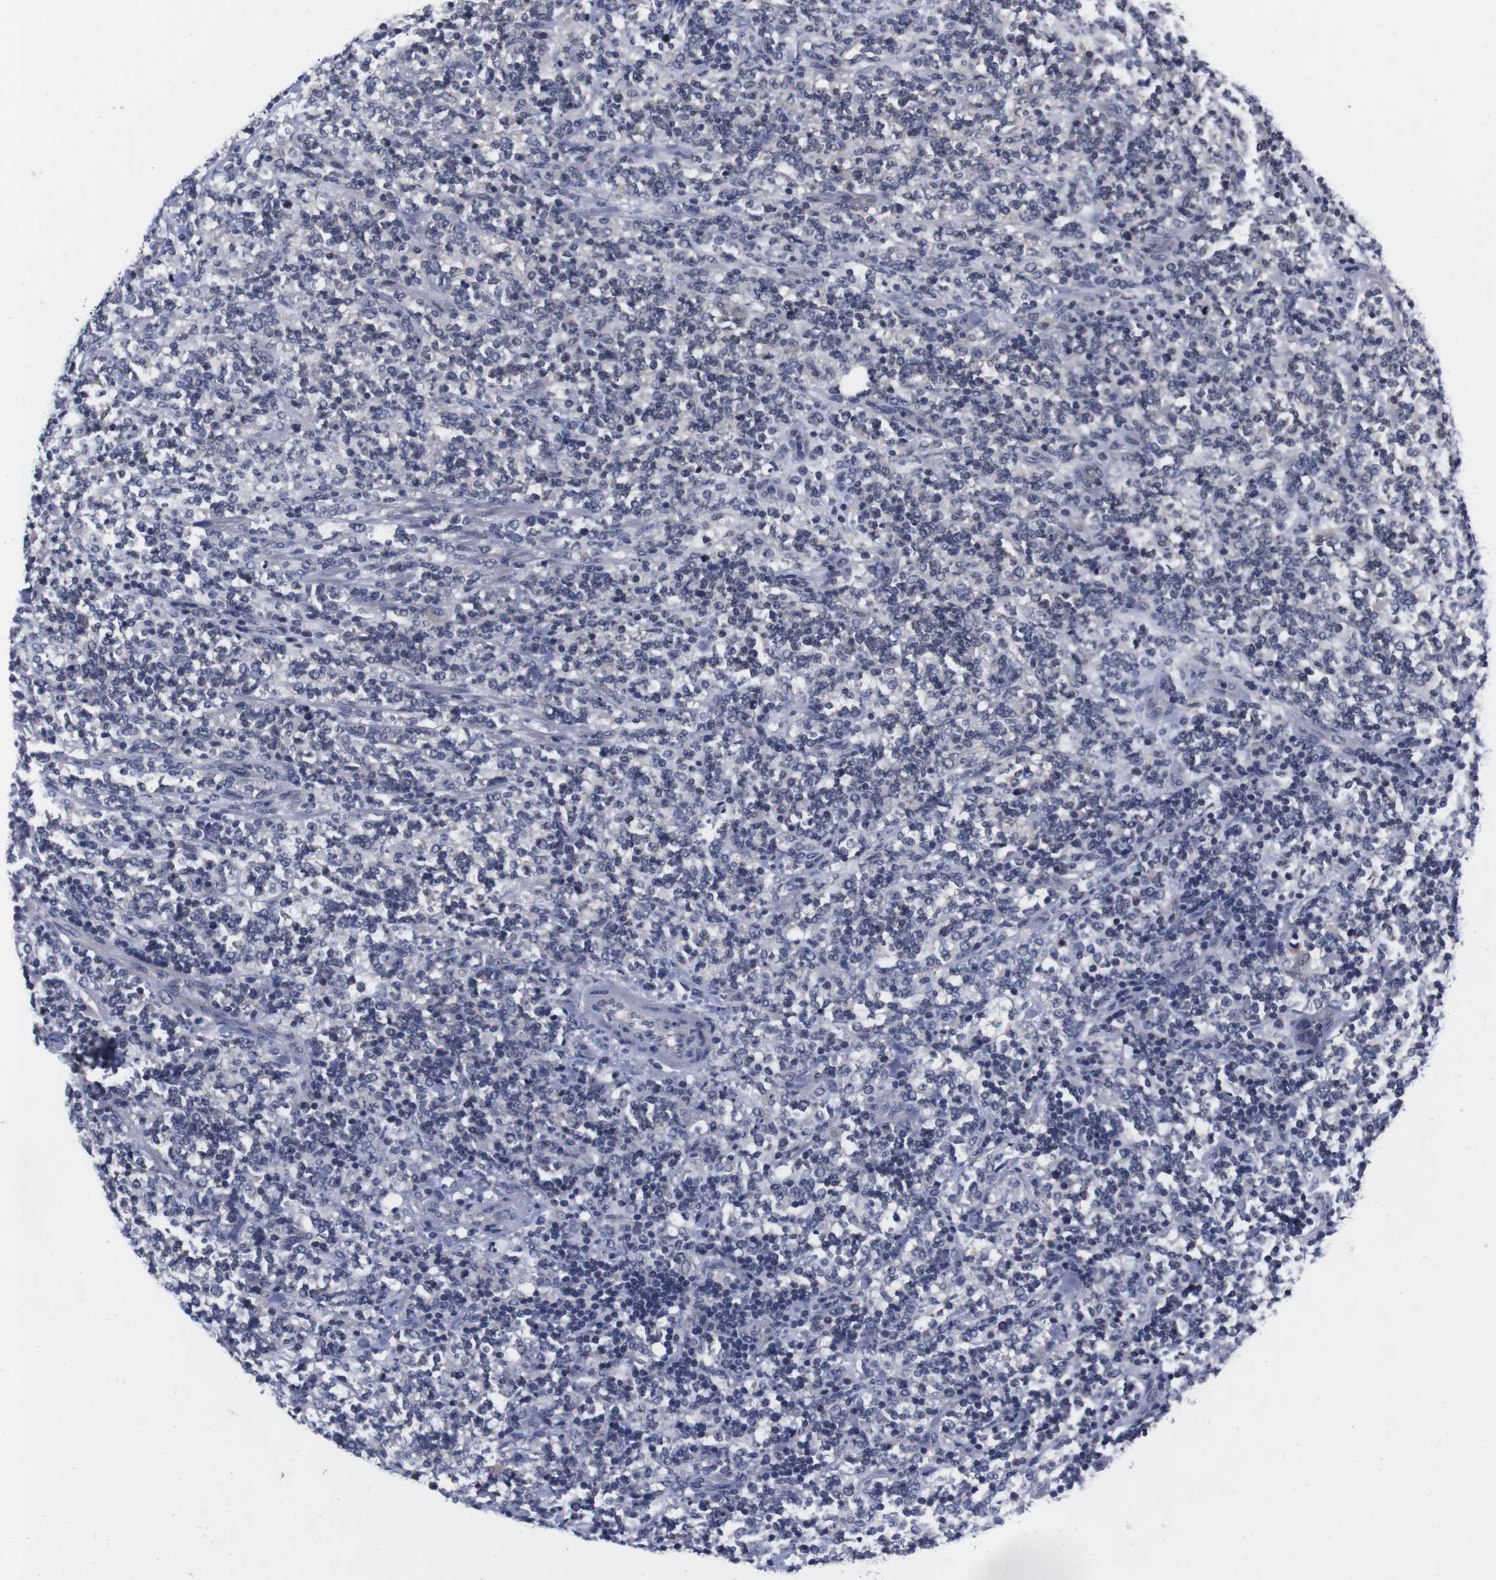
{"staining": {"intensity": "negative", "quantity": "none", "location": "none"}, "tissue": "lymphoma", "cell_type": "Tumor cells", "image_type": "cancer", "snomed": [{"axis": "morphology", "description": "Malignant lymphoma, non-Hodgkin's type, High grade"}, {"axis": "topography", "description": "Soft tissue"}], "caption": "Human lymphoma stained for a protein using immunohistochemistry shows no expression in tumor cells.", "gene": "TNFRSF21", "patient": {"sex": "male", "age": 18}}